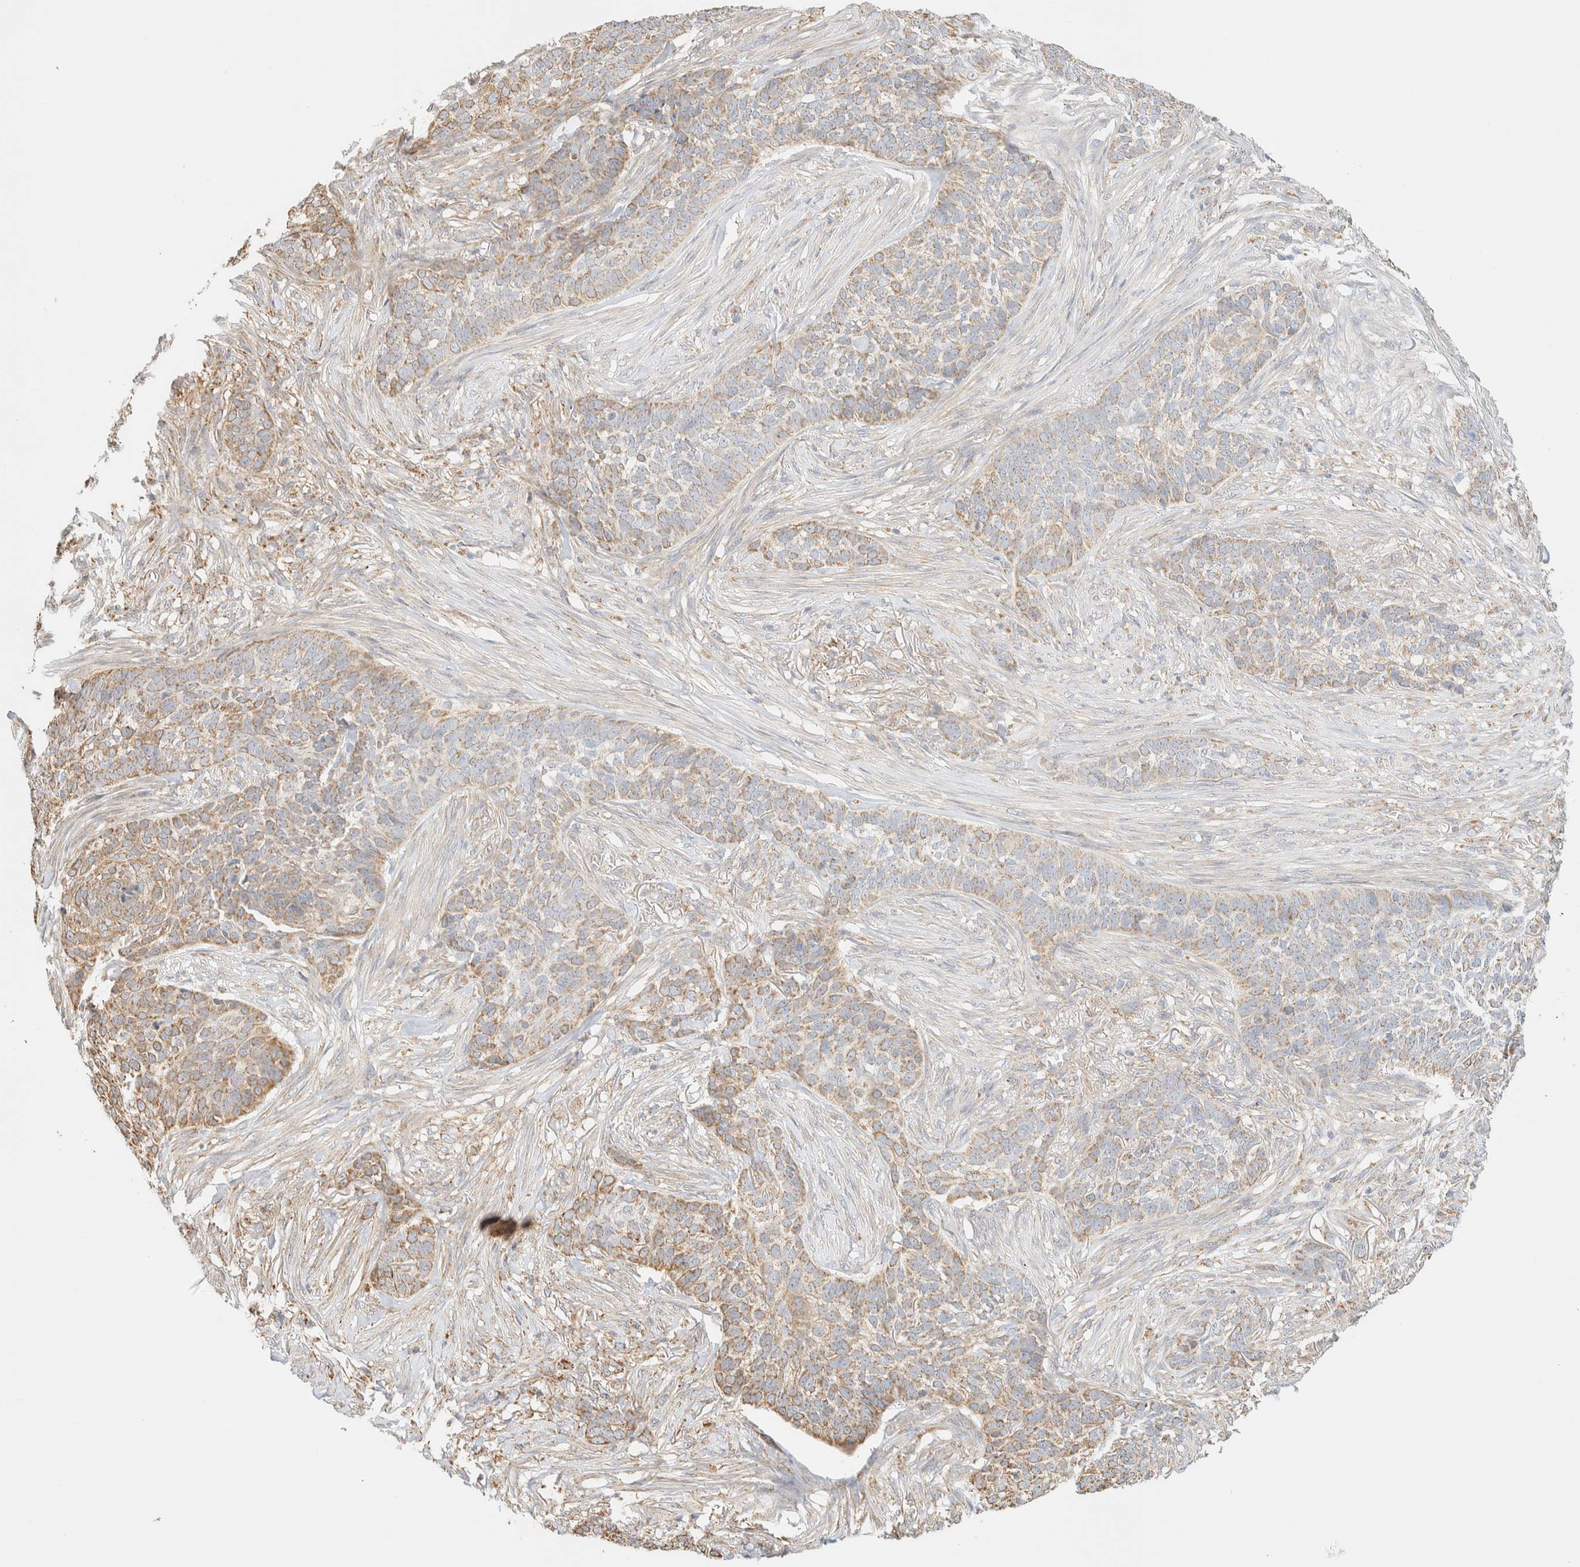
{"staining": {"intensity": "weak", "quantity": "25%-75%", "location": "cytoplasmic/membranous"}, "tissue": "skin cancer", "cell_type": "Tumor cells", "image_type": "cancer", "snomed": [{"axis": "morphology", "description": "Basal cell carcinoma"}, {"axis": "topography", "description": "Skin"}], "caption": "There is low levels of weak cytoplasmic/membranous expression in tumor cells of skin cancer, as demonstrated by immunohistochemical staining (brown color).", "gene": "APBB2", "patient": {"sex": "male", "age": 85}}